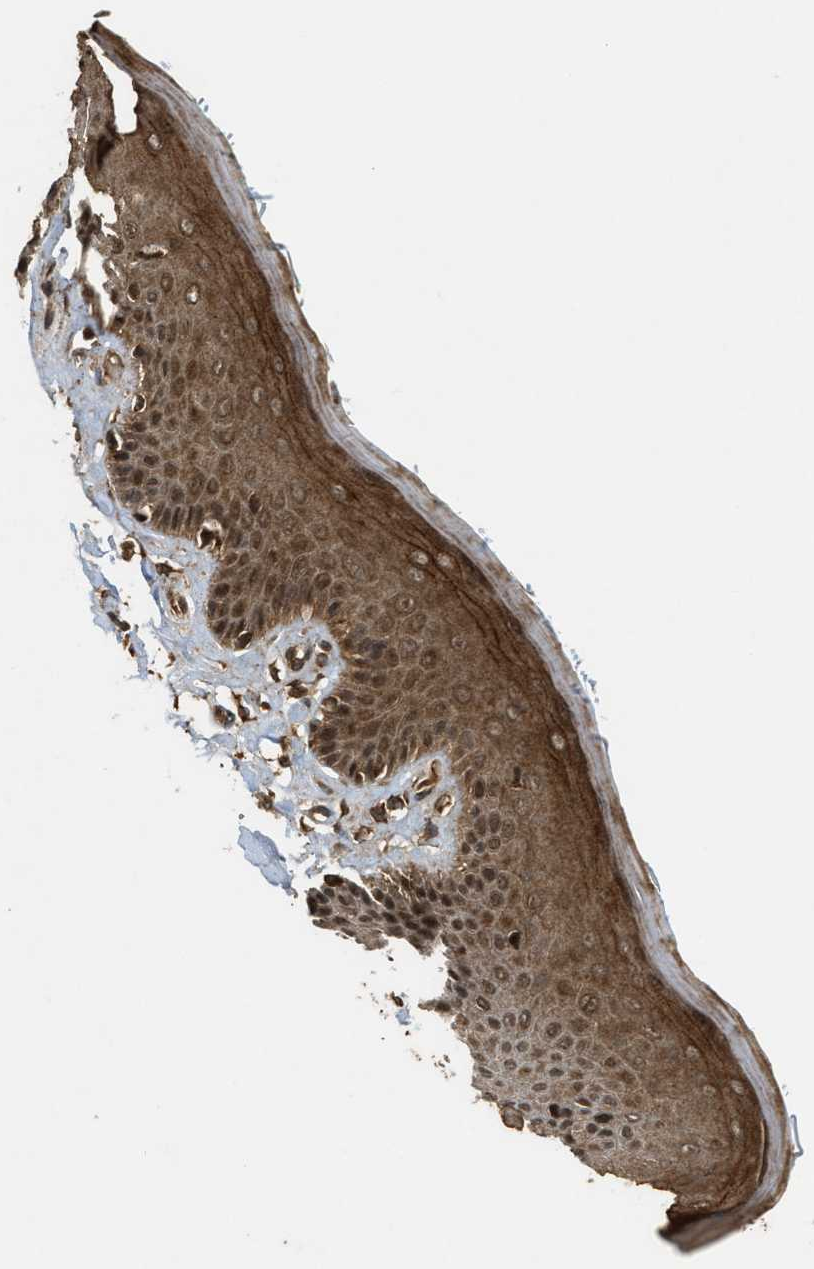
{"staining": {"intensity": "strong", "quantity": ">75%", "location": "cytoplasmic/membranous,nuclear"}, "tissue": "skin", "cell_type": "Epidermal cells", "image_type": "normal", "snomed": [{"axis": "morphology", "description": "Normal tissue, NOS"}, {"axis": "topography", "description": "Vulva"}], "caption": "Immunohistochemistry (IHC) image of normal skin: skin stained using IHC displays high levels of strong protein expression localized specifically in the cytoplasmic/membranous,nuclear of epidermal cells, appearing as a cytoplasmic/membranous,nuclear brown color.", "gene": "EIF2AK3", "patient": {"sex": "female", "age": 73}}